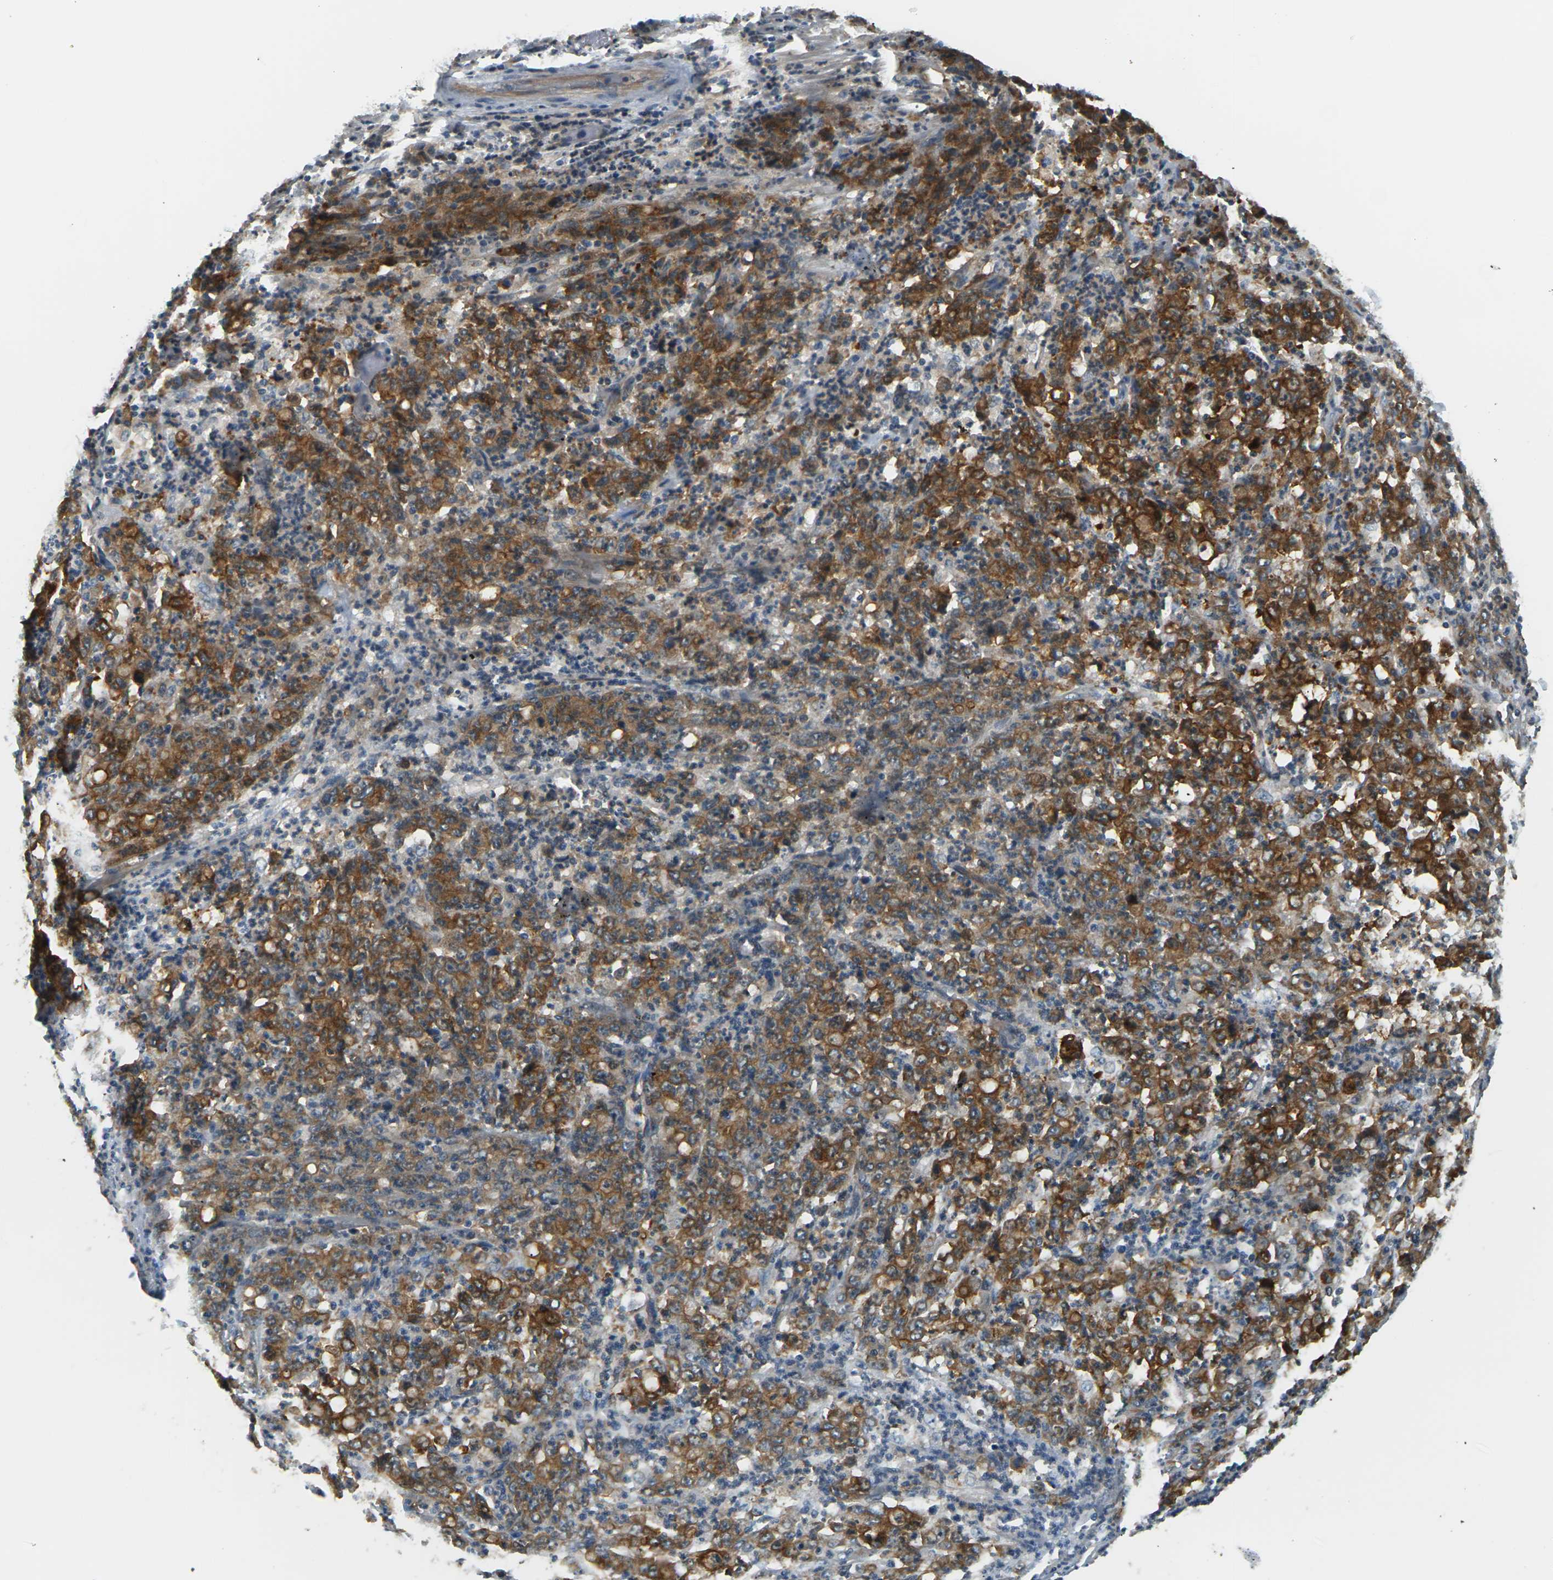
{"staining": {"intensity": "strong", "quantity": ">75%", "location": "cytoplasmic/membranous"}, "tissue": "stomach cancer", "cell_type": "Tumor cells", "image_type": "cancer", "snomed": [{"axis": "morphology", "description": "Adenocarcinoma, NOS"}, {"axis": "topography", "description": "Stomach, lower"}], "caption": "Immunohistochemical staining of stomach cancer (adenocarcinoma) demonstrates high levels of strong cytoplasmic/membranous protein staining in approximately >75% of tumor cells.", "gene": "SLC13A3", "patient": {"sex": "female", "age": 71}}